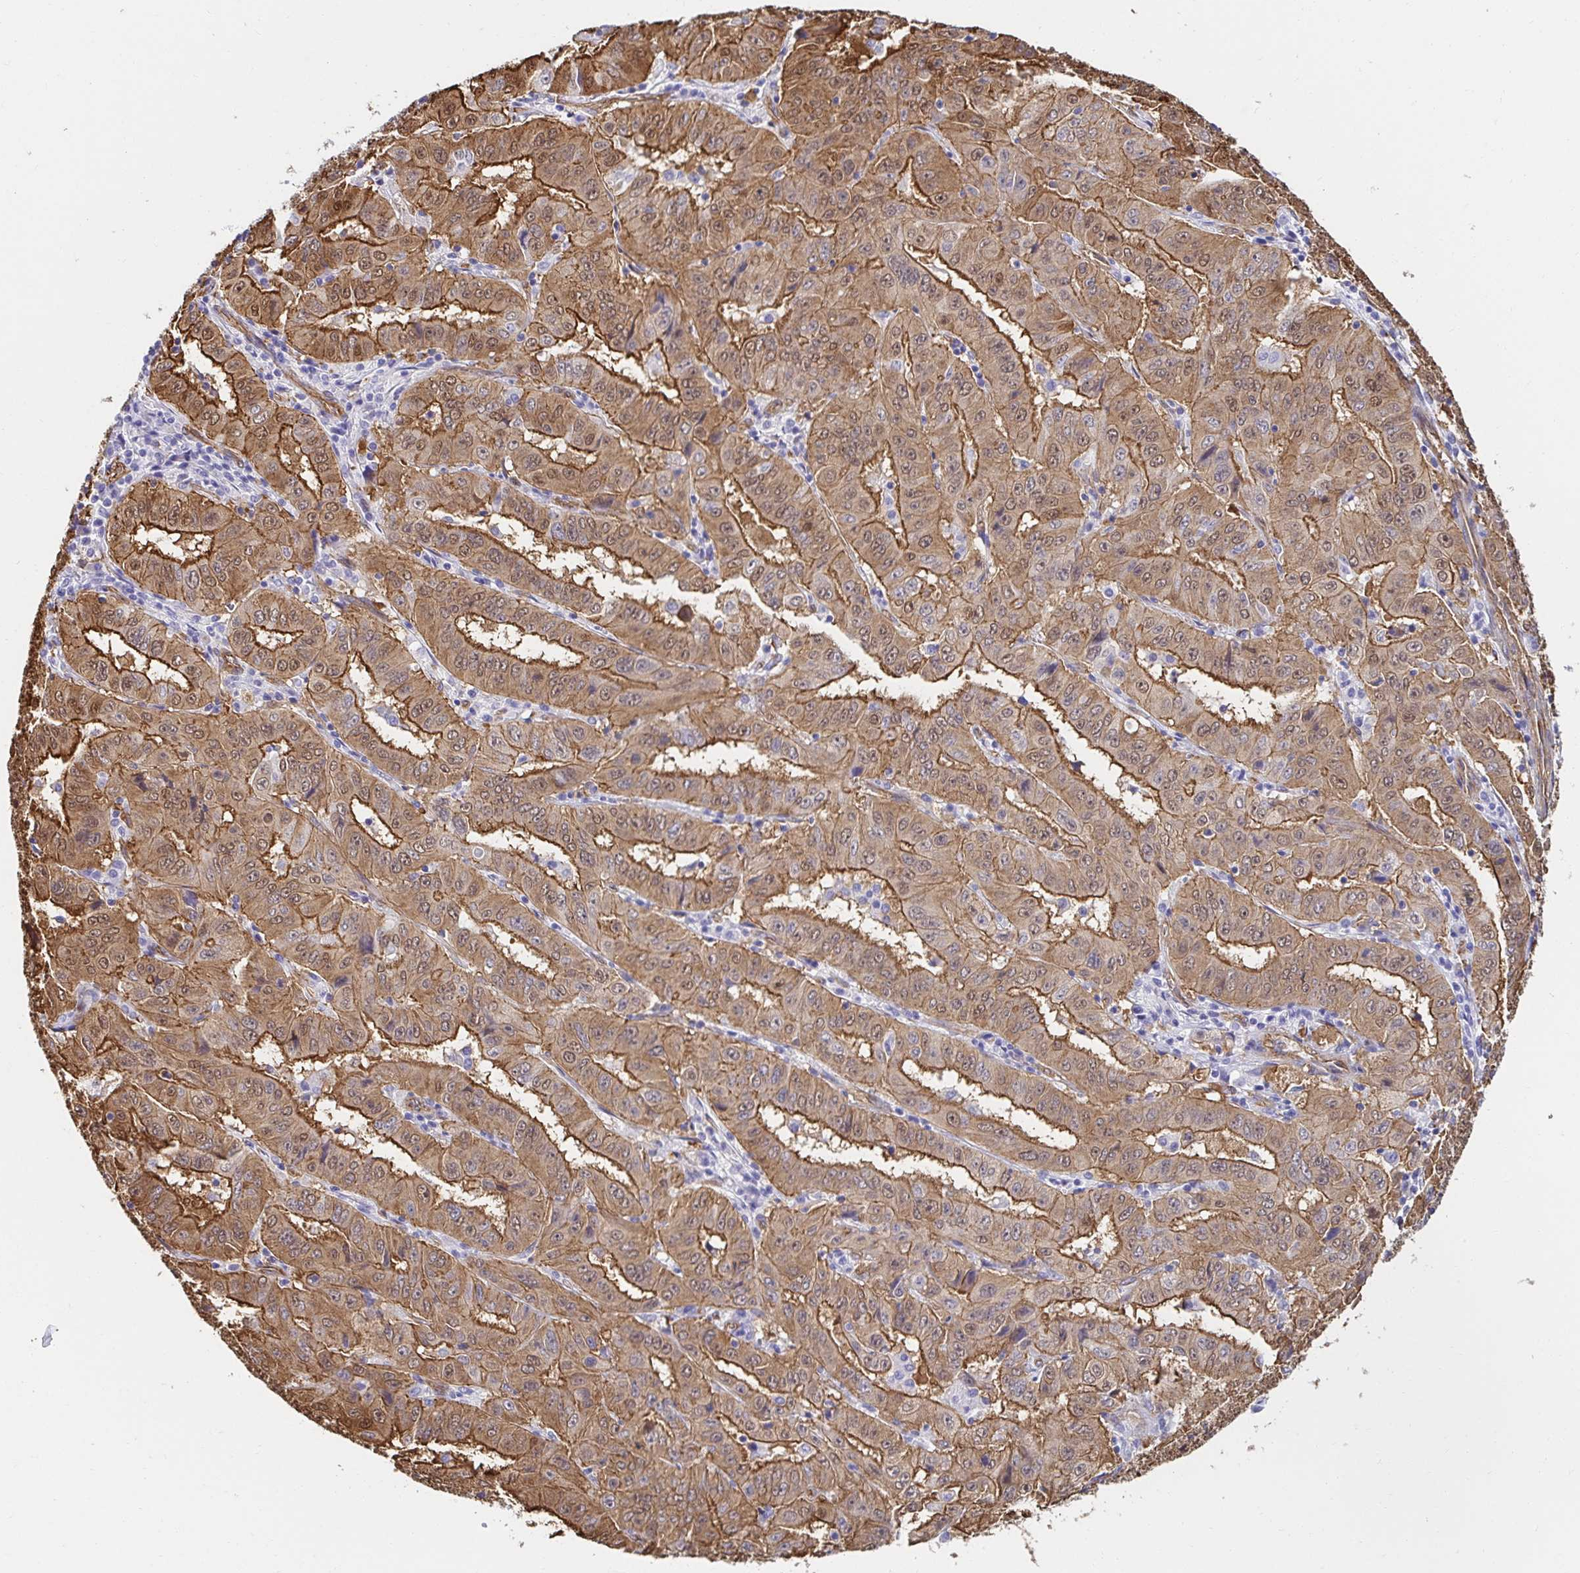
{"staining": {"intensity": "moderate", "quantity": ">75%", "location": "cytoplasmic/membranous,nuclear"}, "tissue": "pancreatic cancer", "cell_type": "Tumor cells", "image_type": "cancer", "snomed": [{"axis": "morphology", "description": "Adenocarcinoma, NOS"}, {"axis": "topography", "description": "Pancreas"}], "caption": "A medium amount of moderate cytoplasmic/membranous and nuclear staining is appreciated in about >75% of tumor cells in pancreatic adenocarcinoma tissue.", "gene": "CTTN", "patient": {"sex": "male", "age": 63}}